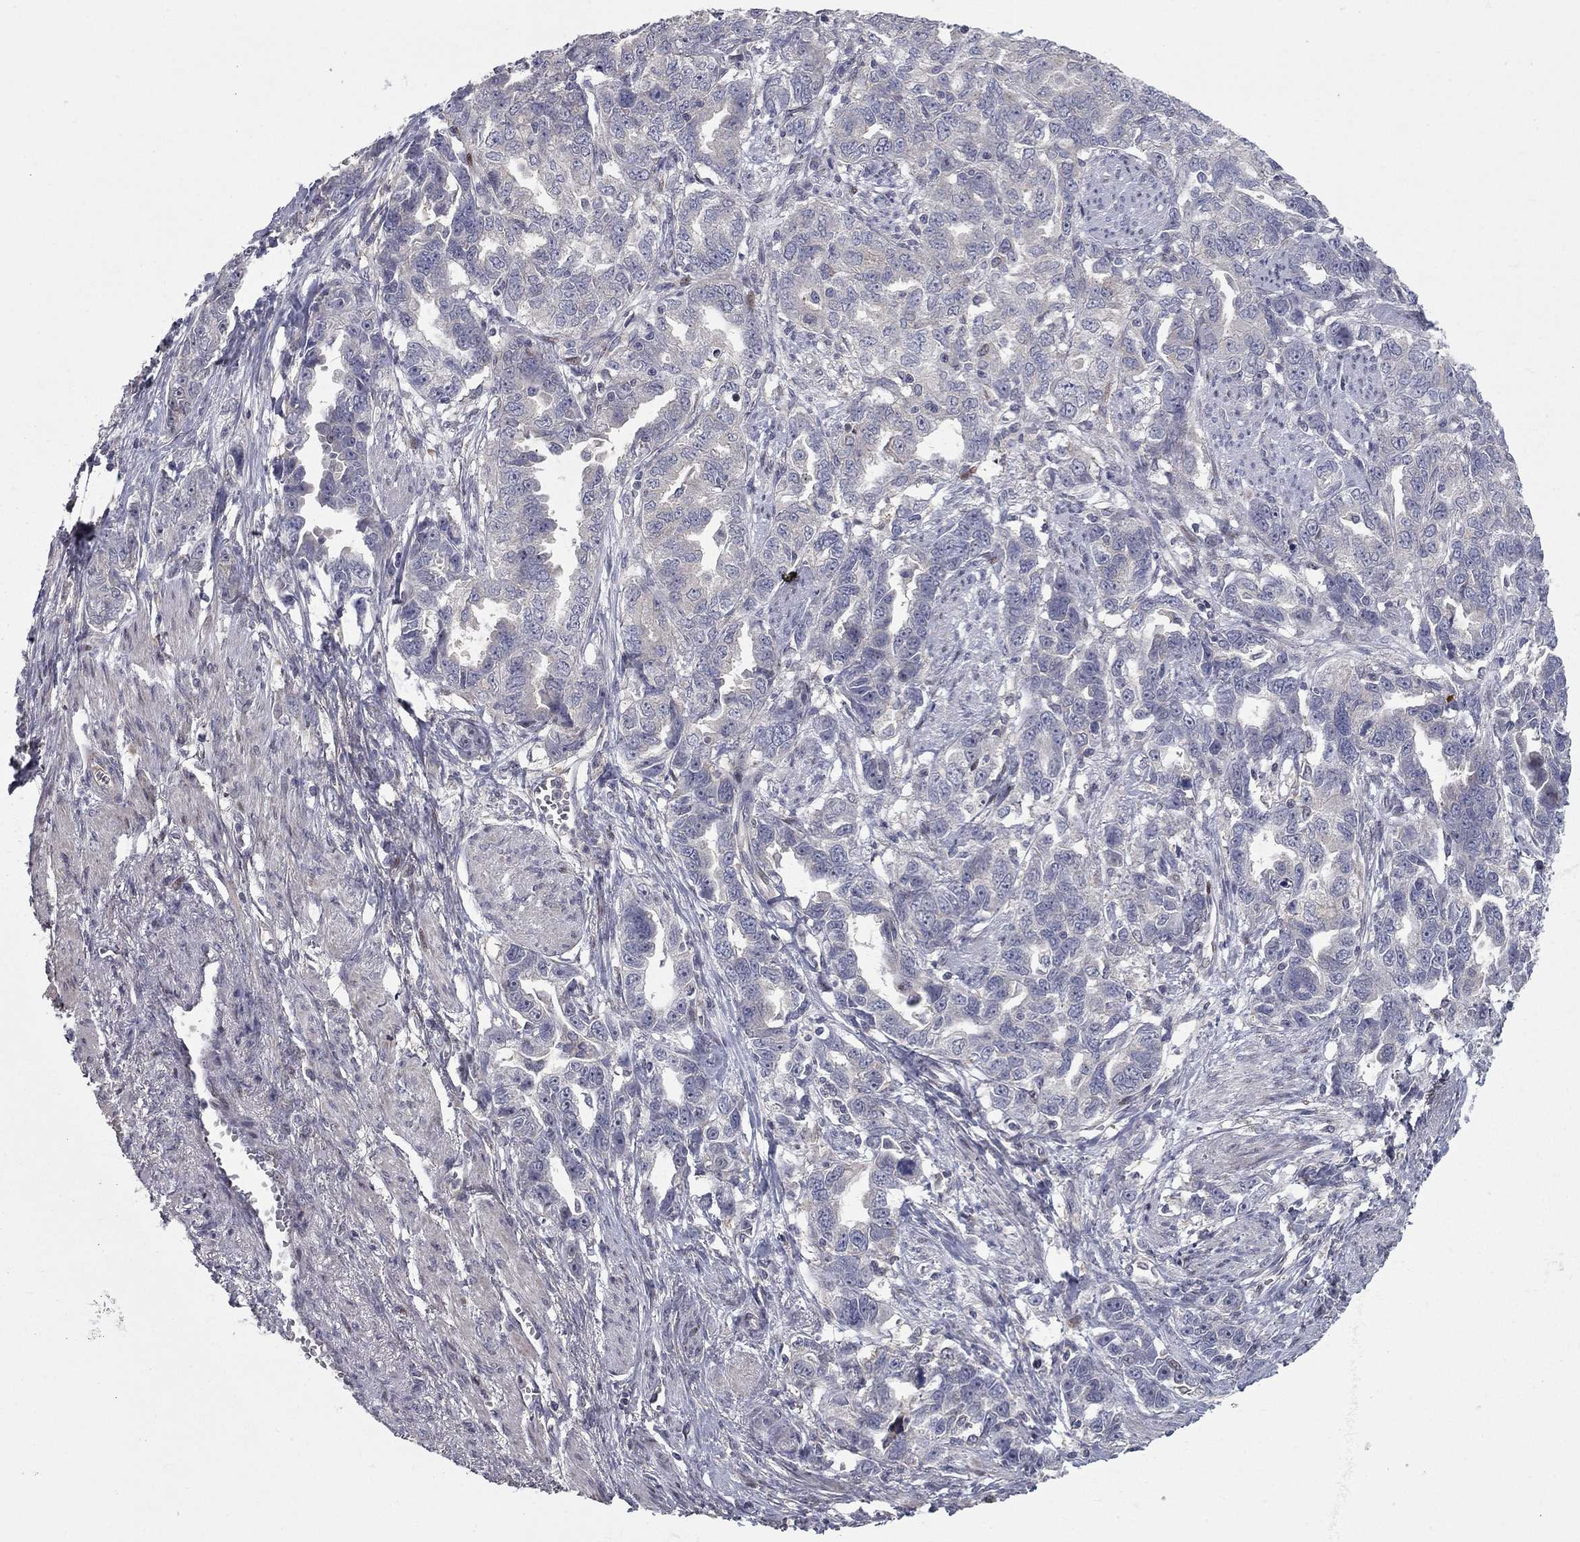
{"staining": {"intensity": "weak", "quantity": "<25%", "location": "cytoplasmic/membranous"}, "tissue": "ovarian cancer", "cell_type": "Tumor cells", "image_type": "cancer", "snomed": [{"axis": "morphology", "description": "Cystadenocarcinoma, serous, NOS"}, {"axis": "topography", "description": "Ovary"}], "caption": "DAB (3,3'-diaminobenzidine) immunohistochemical staining of human ovarian cancer exhibits no significant expression in tumor cells.", "gene": "DUSP7", "patient": {"sex": "female", "age": 51}}